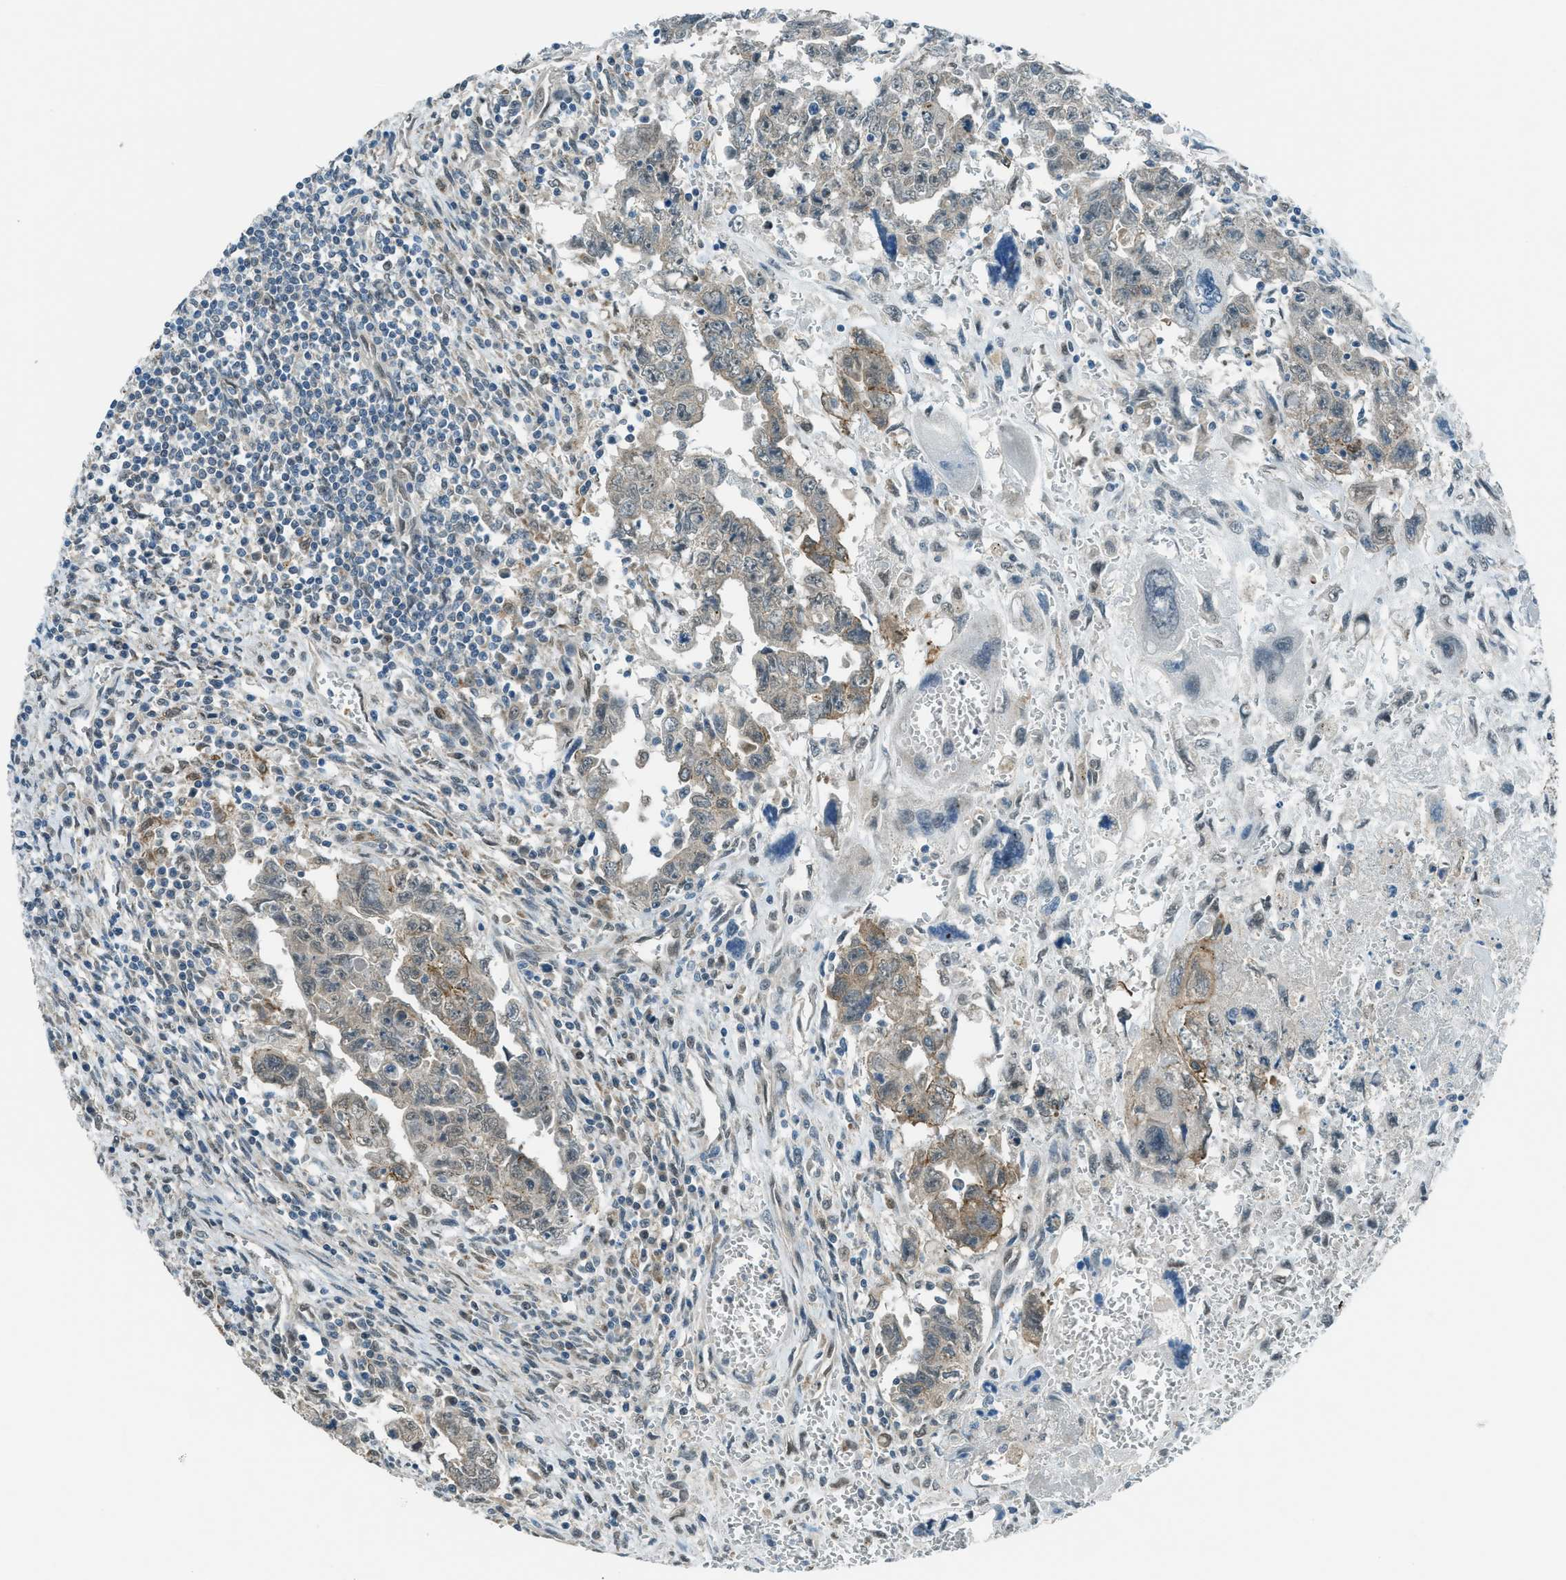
{"staining": {"intensity": "negative", "quantity": "none", "location": "none"}, "tissue": "testis cancer", "cell_type": "Tumor cells", "image_type": "cancer", "snomed": [{"axis": "morphology", "description": "Carcinoma, Embryonal, NOS"}, {"axis": "topography", "description": "Testis"}], "caption": "Micrograph shows no protein staining in tumor cells of testis cancer (embryonal carcinoma) tissue.", "gene": "NPEPL1", "patient": {"sex": "male", "age": 28}}